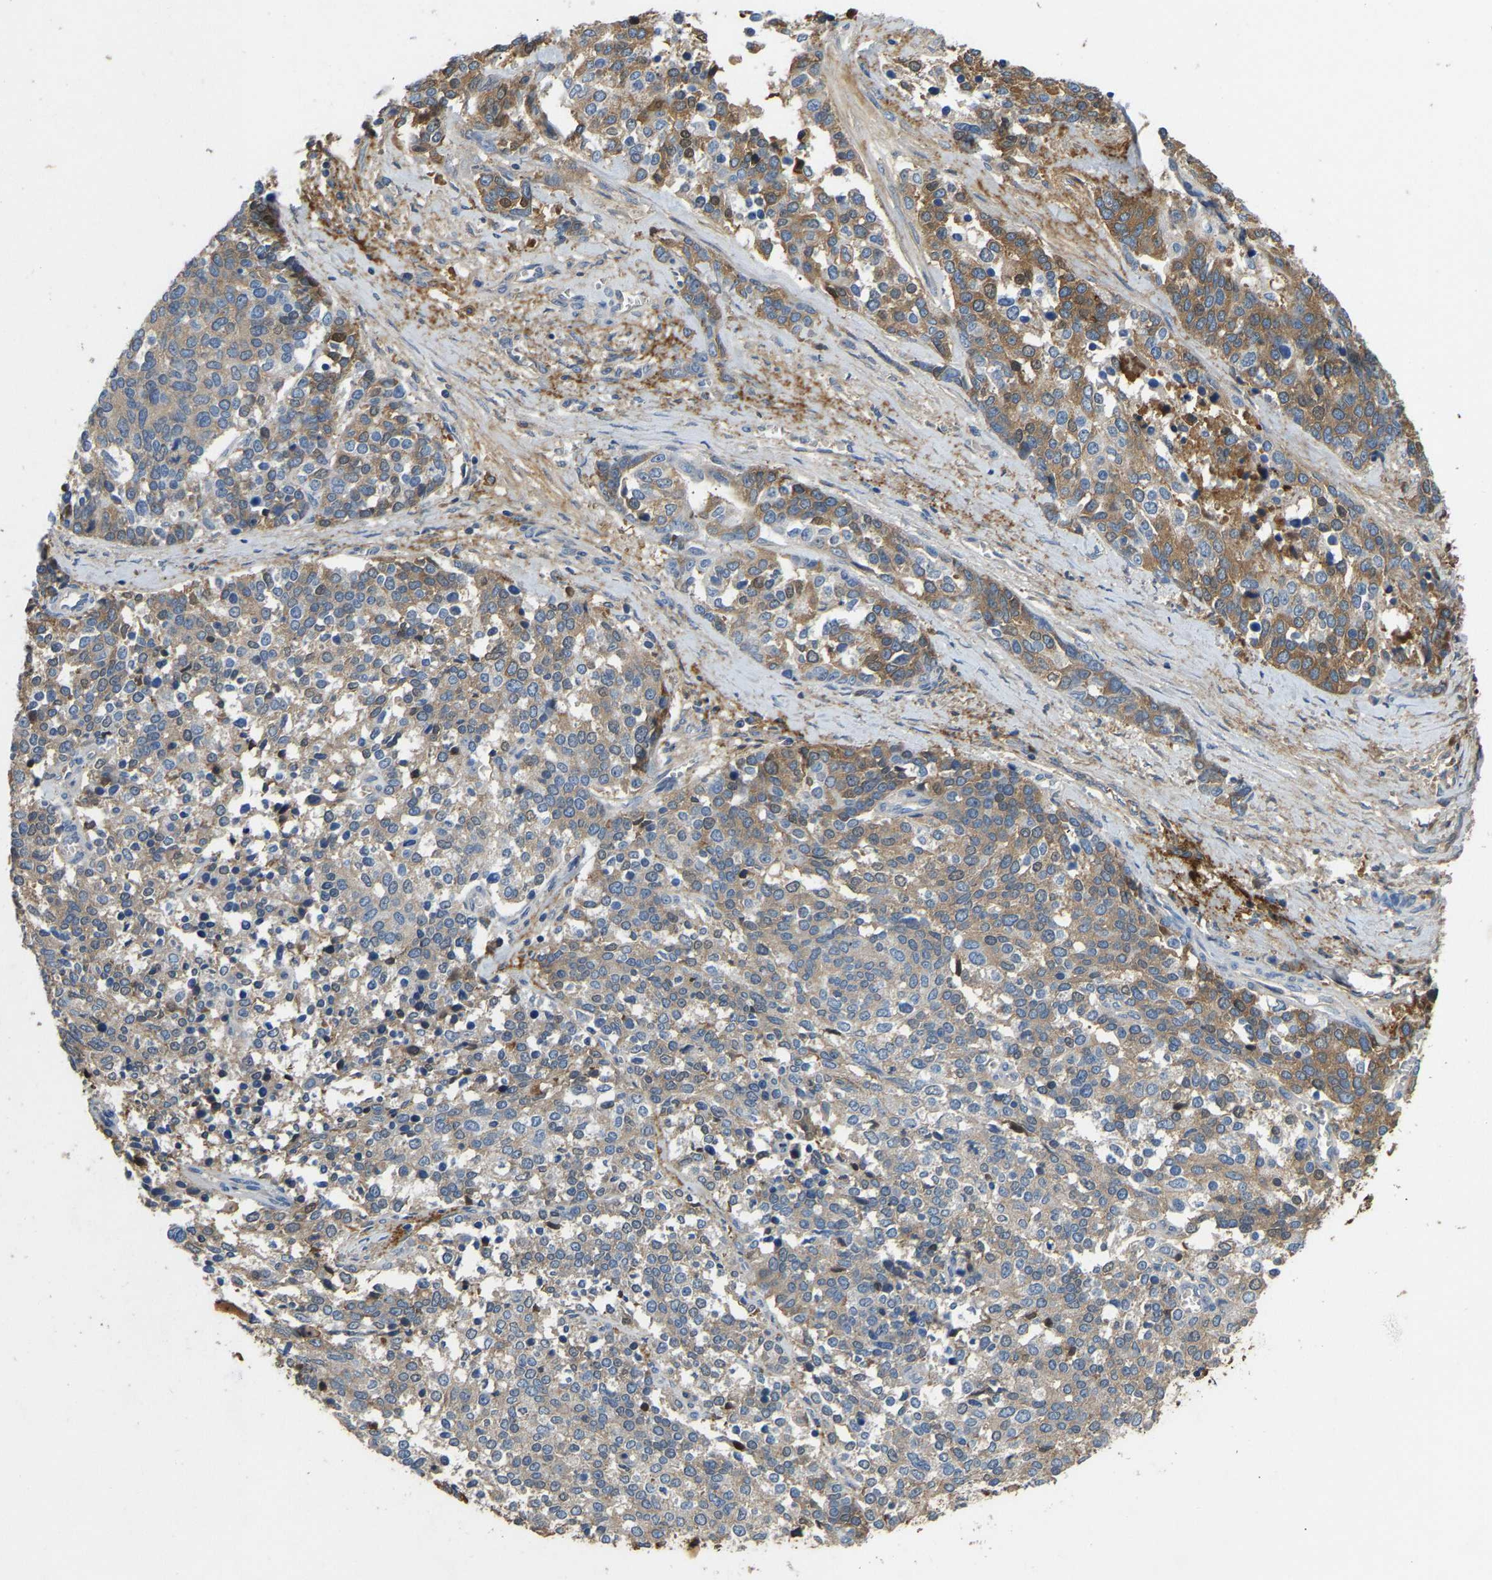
{"staining": {"intensity": "moderate", "quantity": "25%-75%", "location": "cytoplasmic/membranous"}, "tissue": "ovarian cancer", "cell_type": "Tumor cells", "image_type": "cancer", "snomed": [{"axis": "morphology", "description": "Cystadenocarcinoma, serous, NOS"}, {"axis": "topography", "description": "Ovary"}], "caption": "Moderate cytoplasmic/membranous expression for a protein is present in about 25%-75% of tumor cells of serous cystadenocarcinoma (ovarian) using immunohistochemistry (IHC).", "gene": "STC1", "patient": {"sex": "female", "age": 44}}